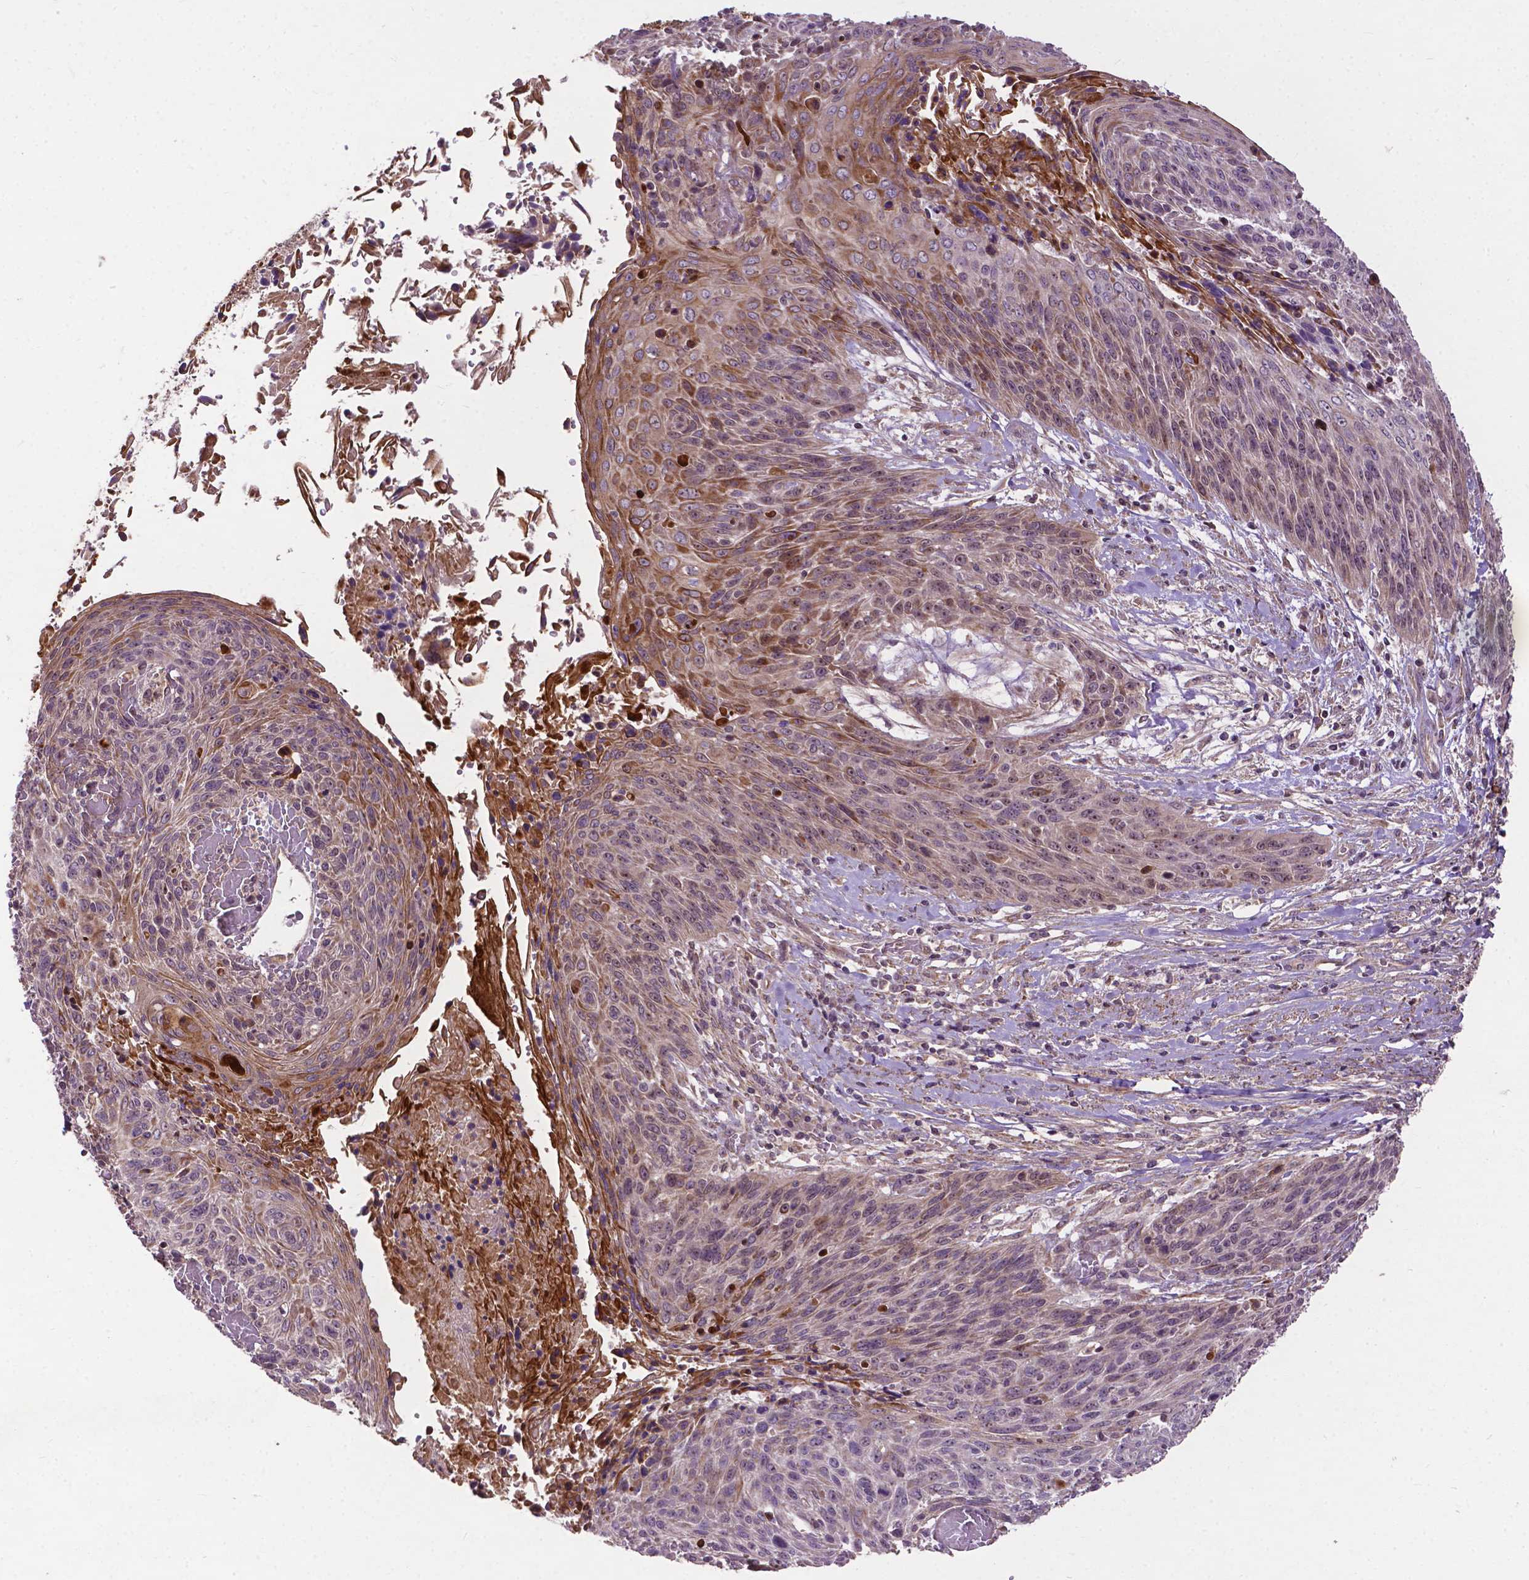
{"staining": {"intensity": "moderate", "quantity": "<25%", "location": "cytoplasmic/membranous"}, "tissue": "cervical cancer", "cell_type": "Tumor cells", "image_type": "cancer", "snomed": [{"axis": "morphology", "description": "Squamous cell carcinoma, NOS"}, {"axis": "topography", "description": "Cervix"}], "caption": "Cervical squamous cell carcinoma stained with a protein marker reveals moderate staining in tumor cells.", "gene": "PARP3", "patient": {"sex": "female", "age": 45}}